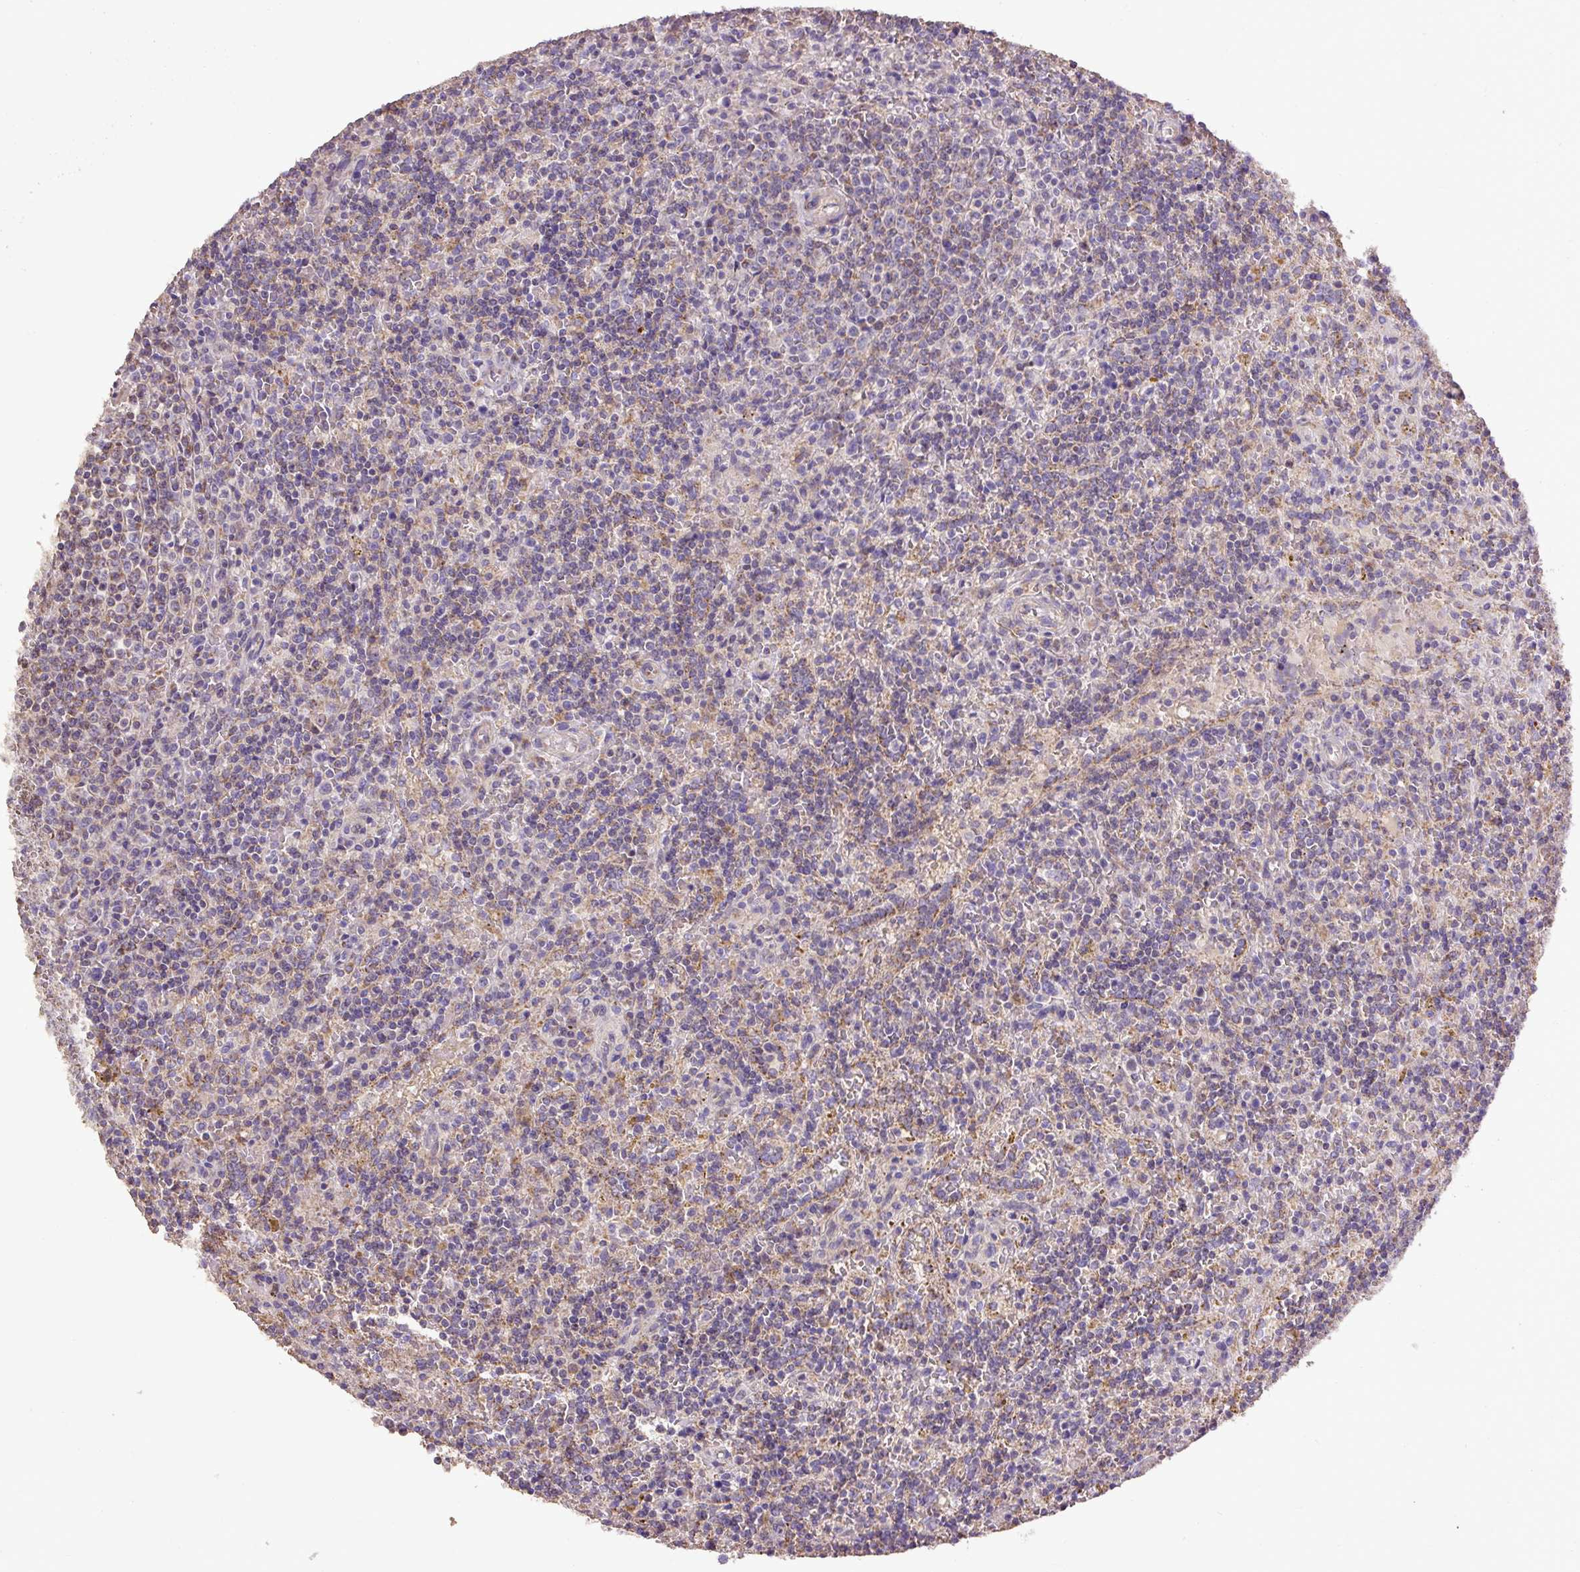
{"staining": {"intensity": "weak", "quantity": "25%-75%", "location": "cytoplasmic/membranous"}, "tissue": "lymphoma", "cell_type": "Tumor cells", "image_type": "cancer", "snomed": [{"axis": "morphology", "description": "Malignant lymphoma, non-Hodgkin's type, Low grade"}, {"axis": "topography", "description": "Spleen"}], "caption": "A photomicrograph of human lymphoma stained for a protein reveals weak cytoplasmic/membranous brown staining in tumor cells. (Brightfield microscopy of DAB IHC at high magnification).", "gene": "ABR", "patient": {"sex": "male", "age": 67}}